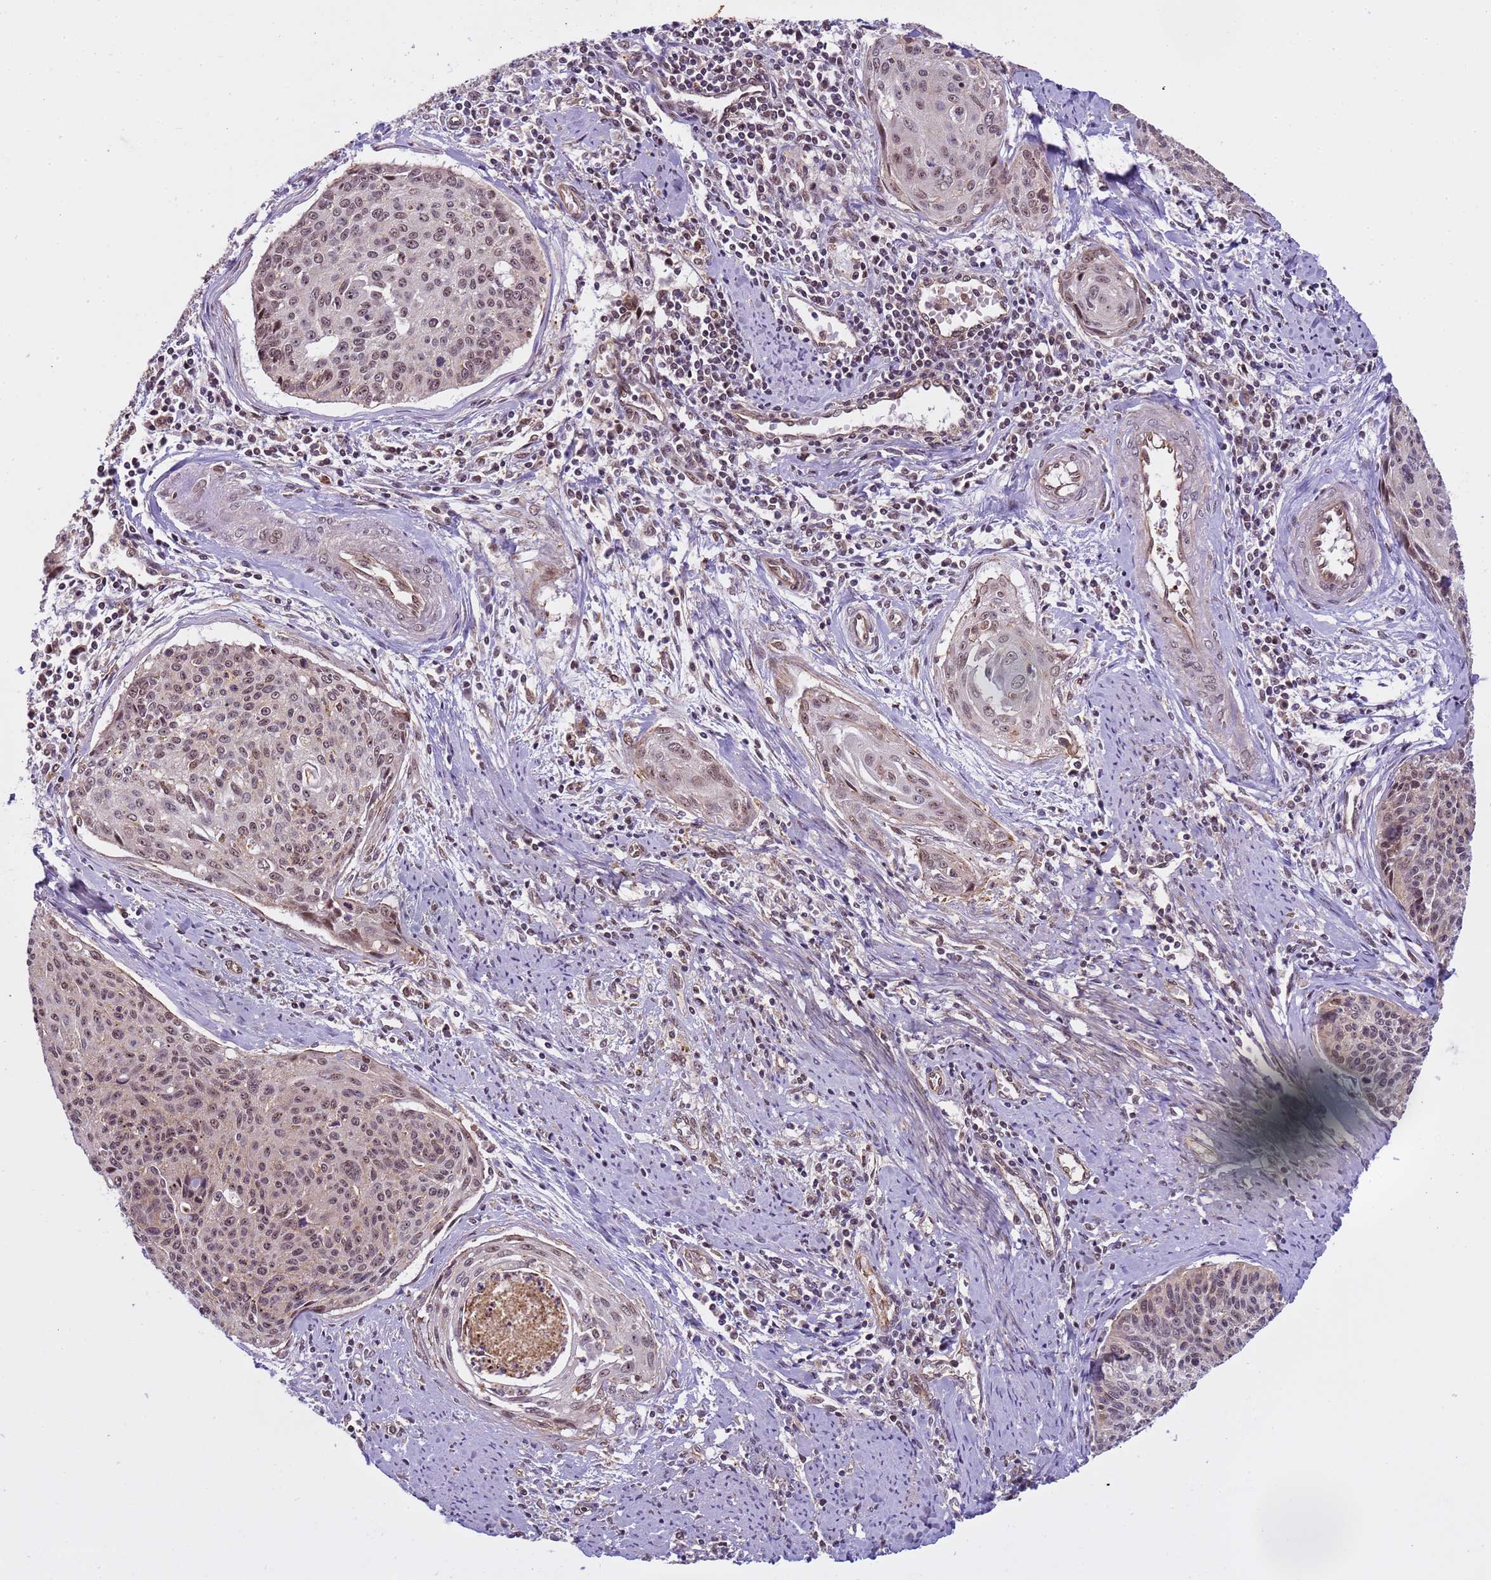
{"staining": {"intensity": "moderate", "quantity": ">75%", "location": "nuclear"}, "tissue": "cervical cancer", "cell_type": "Tumor cells", "image_type": "cancer", "snomed": [{"axis": "morphology", "description": "Squamous cell carcinoma, NOS"}, {"axis": "topography", "description": "Cervix"}], "caption": "Cervical squamous cell carcinoma was stained to show a protein in brown. There is medium levels of moderate nuclear staining in approximately >75% of tumor cells. The staining was performed using DAB (3,3'-diaminobenzidine) to visualize the protein expression in brown, while the nuclei were stained in blue with hematoxylin (Magnification: 20x).", "gene": "EMC2", "patient": {"sex": "female", "age": 55}}